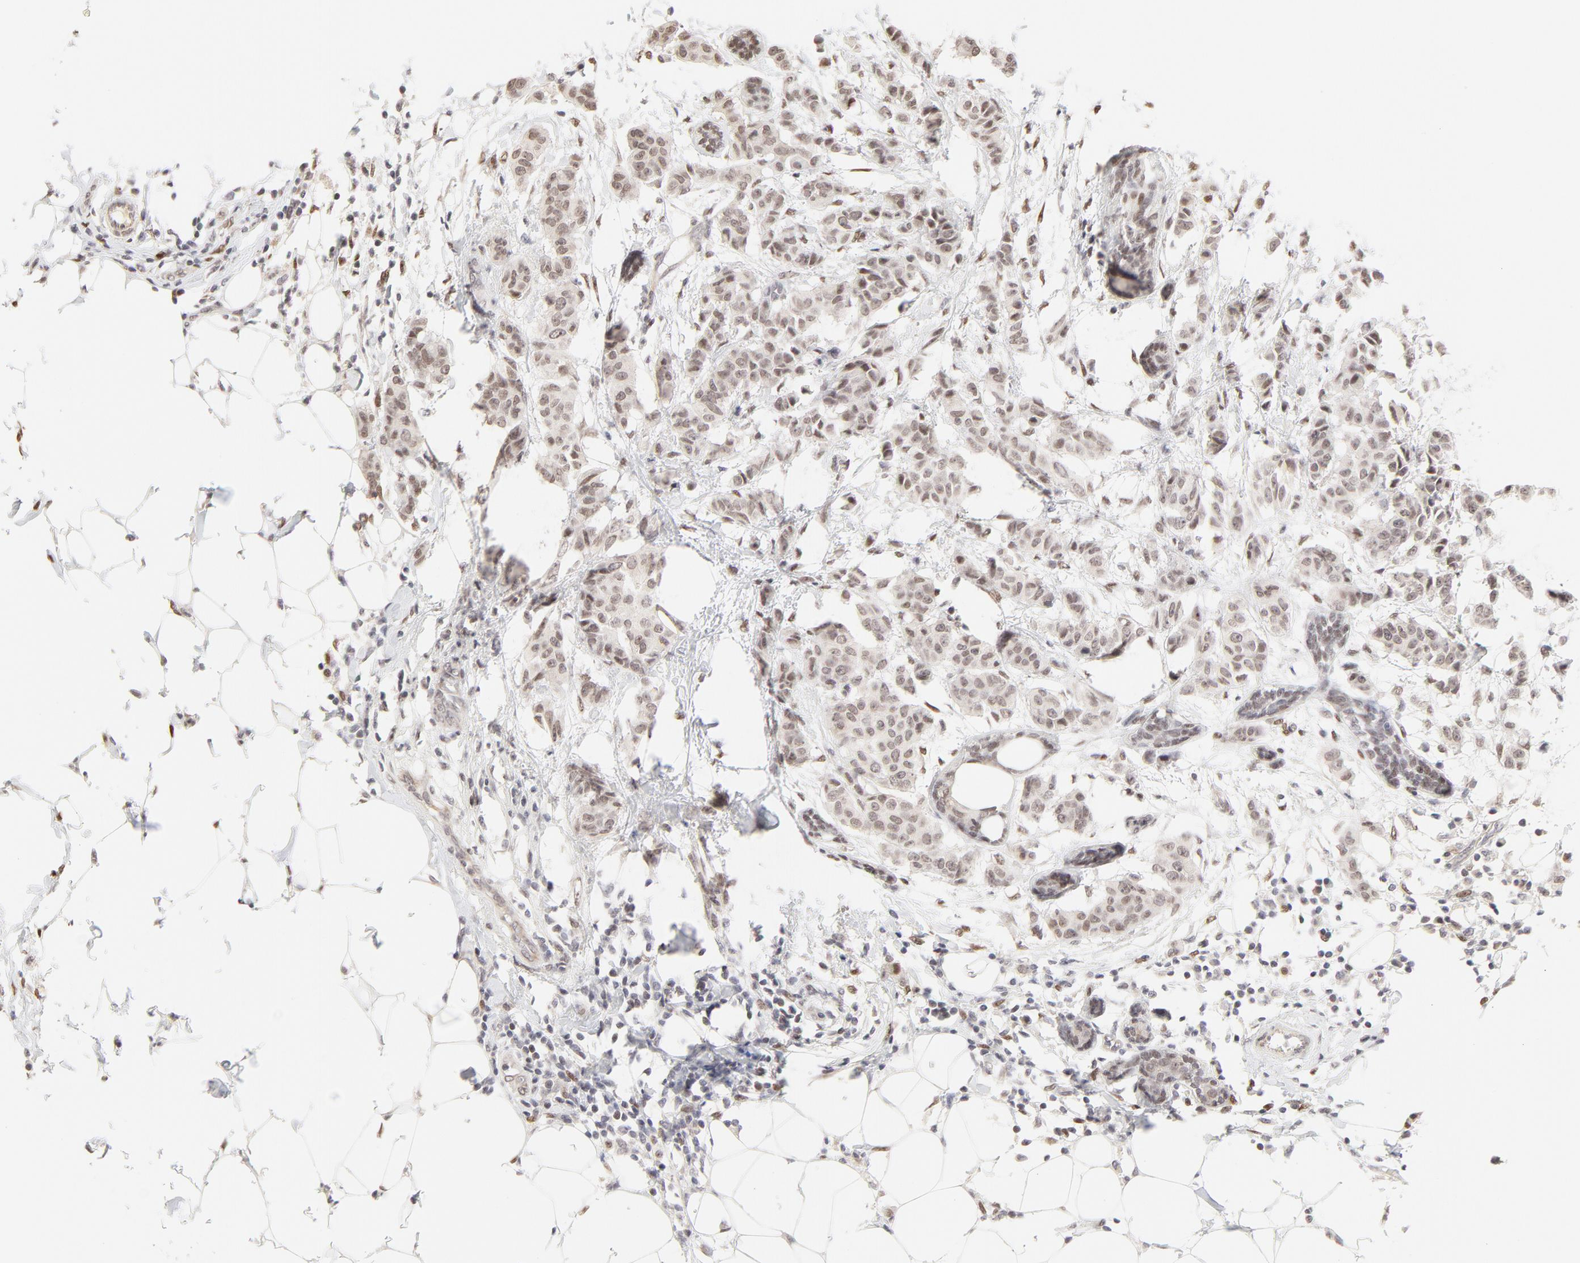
{"staining": {"intensity": "weak", "quantity": "25%-75%", "location": "nuclear"}, "tissue": "breast cancer", "cell_type": "Tumor cells", "image_type": "cancer", "snomed": [{"axis": "morphology", "description": "Duct carcinoma"}, {"axis": "topography", "description": "Breast"}], "caption": "There is low levels of weak nuclear expression in tumor cells of breast cancer, as demonstrated by immunohistochemical staining (brown color).", "gene": "PBX3", "patient": {"sex": "female", "age": 40}}